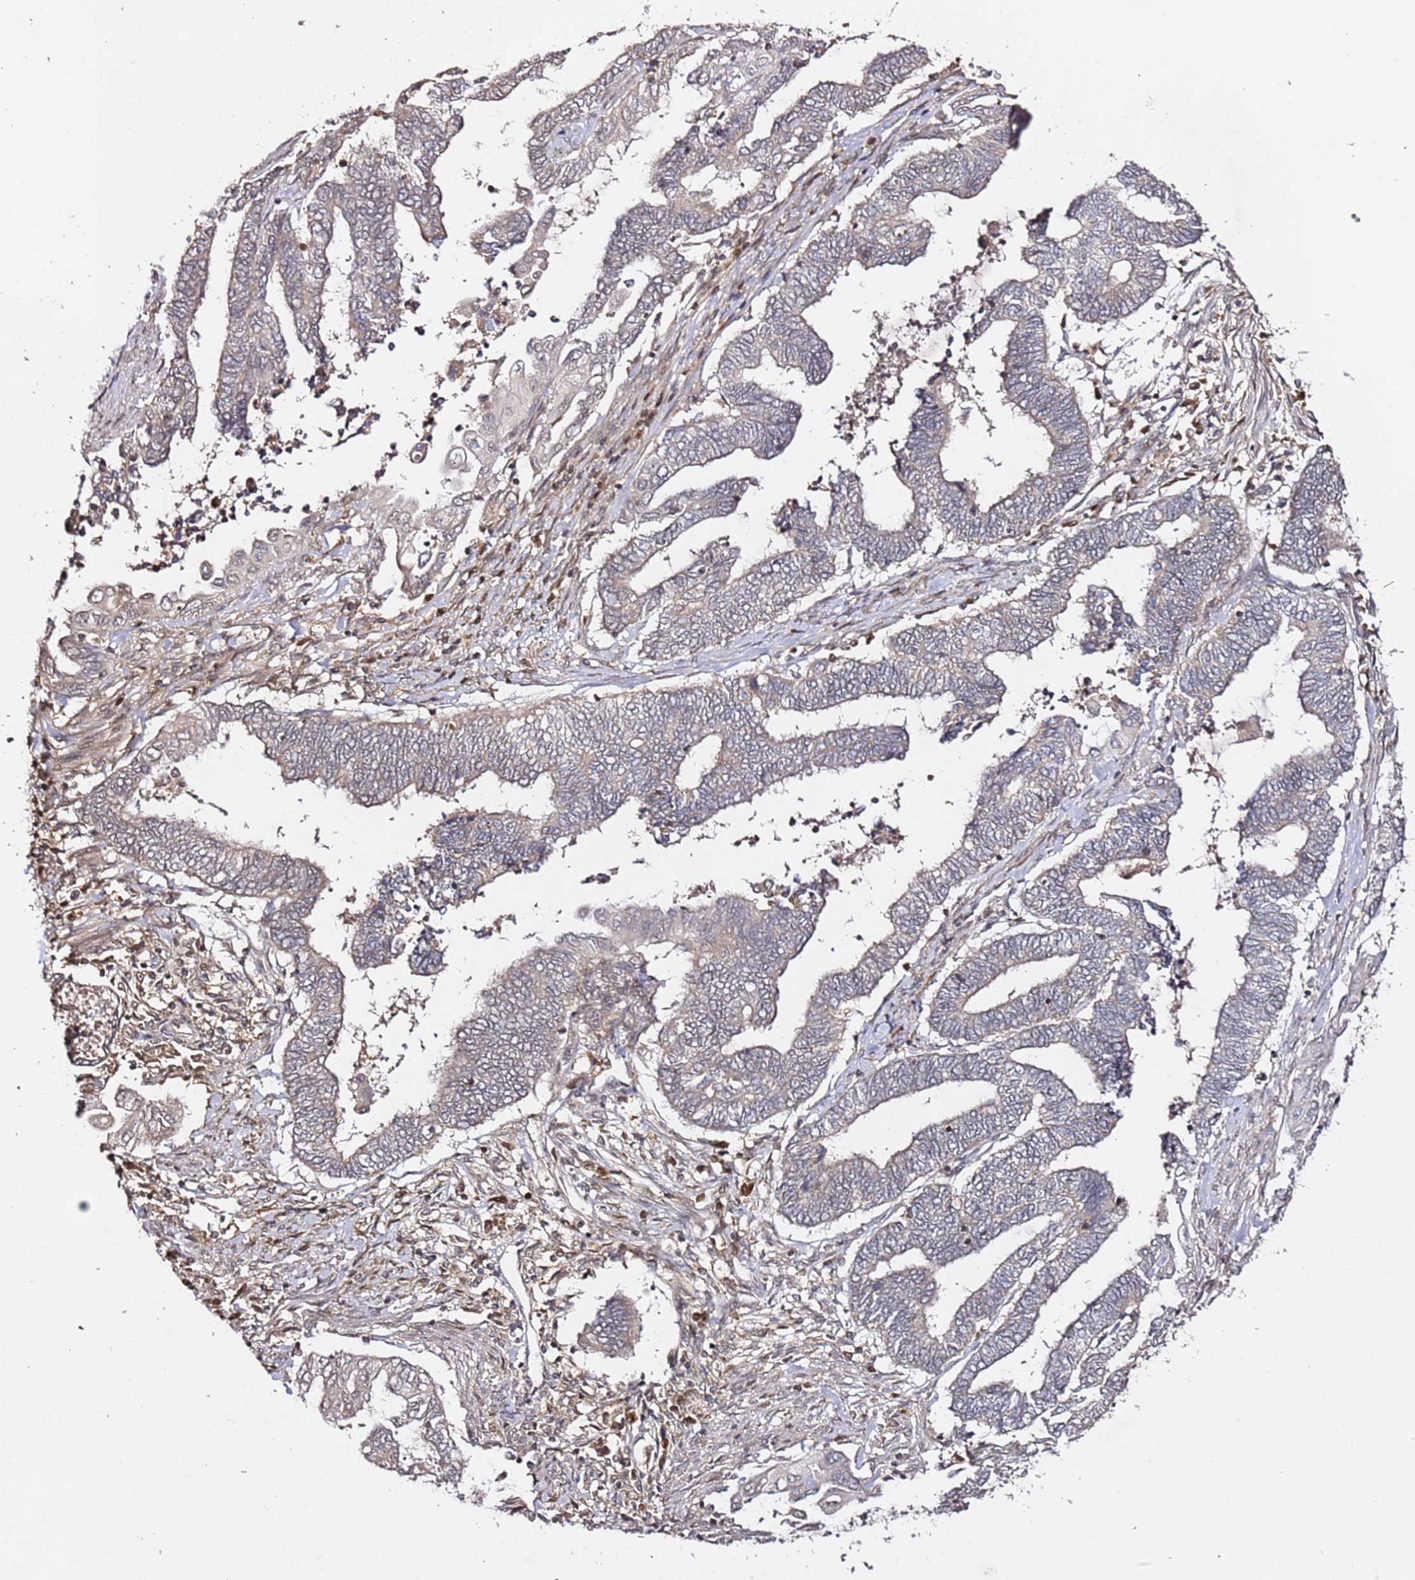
{"staining": {"intensity": "weak", "quantity": "<25%", "location": "cytoplasmic/membranous"}, "tissue": "endometrial cancer", "cell_type": "Tumor cells", "image_type": "cancer", "snomed": [{"axis": "morphology", "description": "Adenocarcinoma, NOS"}, {"axis": "topography", "description": "Uterus"}, {"axis": "topography", "description": "Endometrium"}], "caption": "This is an immunohistochemistry photomicrograph of endometrial adenocarcinoma. There is no staining in tumor cells.", "gene": "OR5V1", "patient": {"sex": "female", "age": 70}}